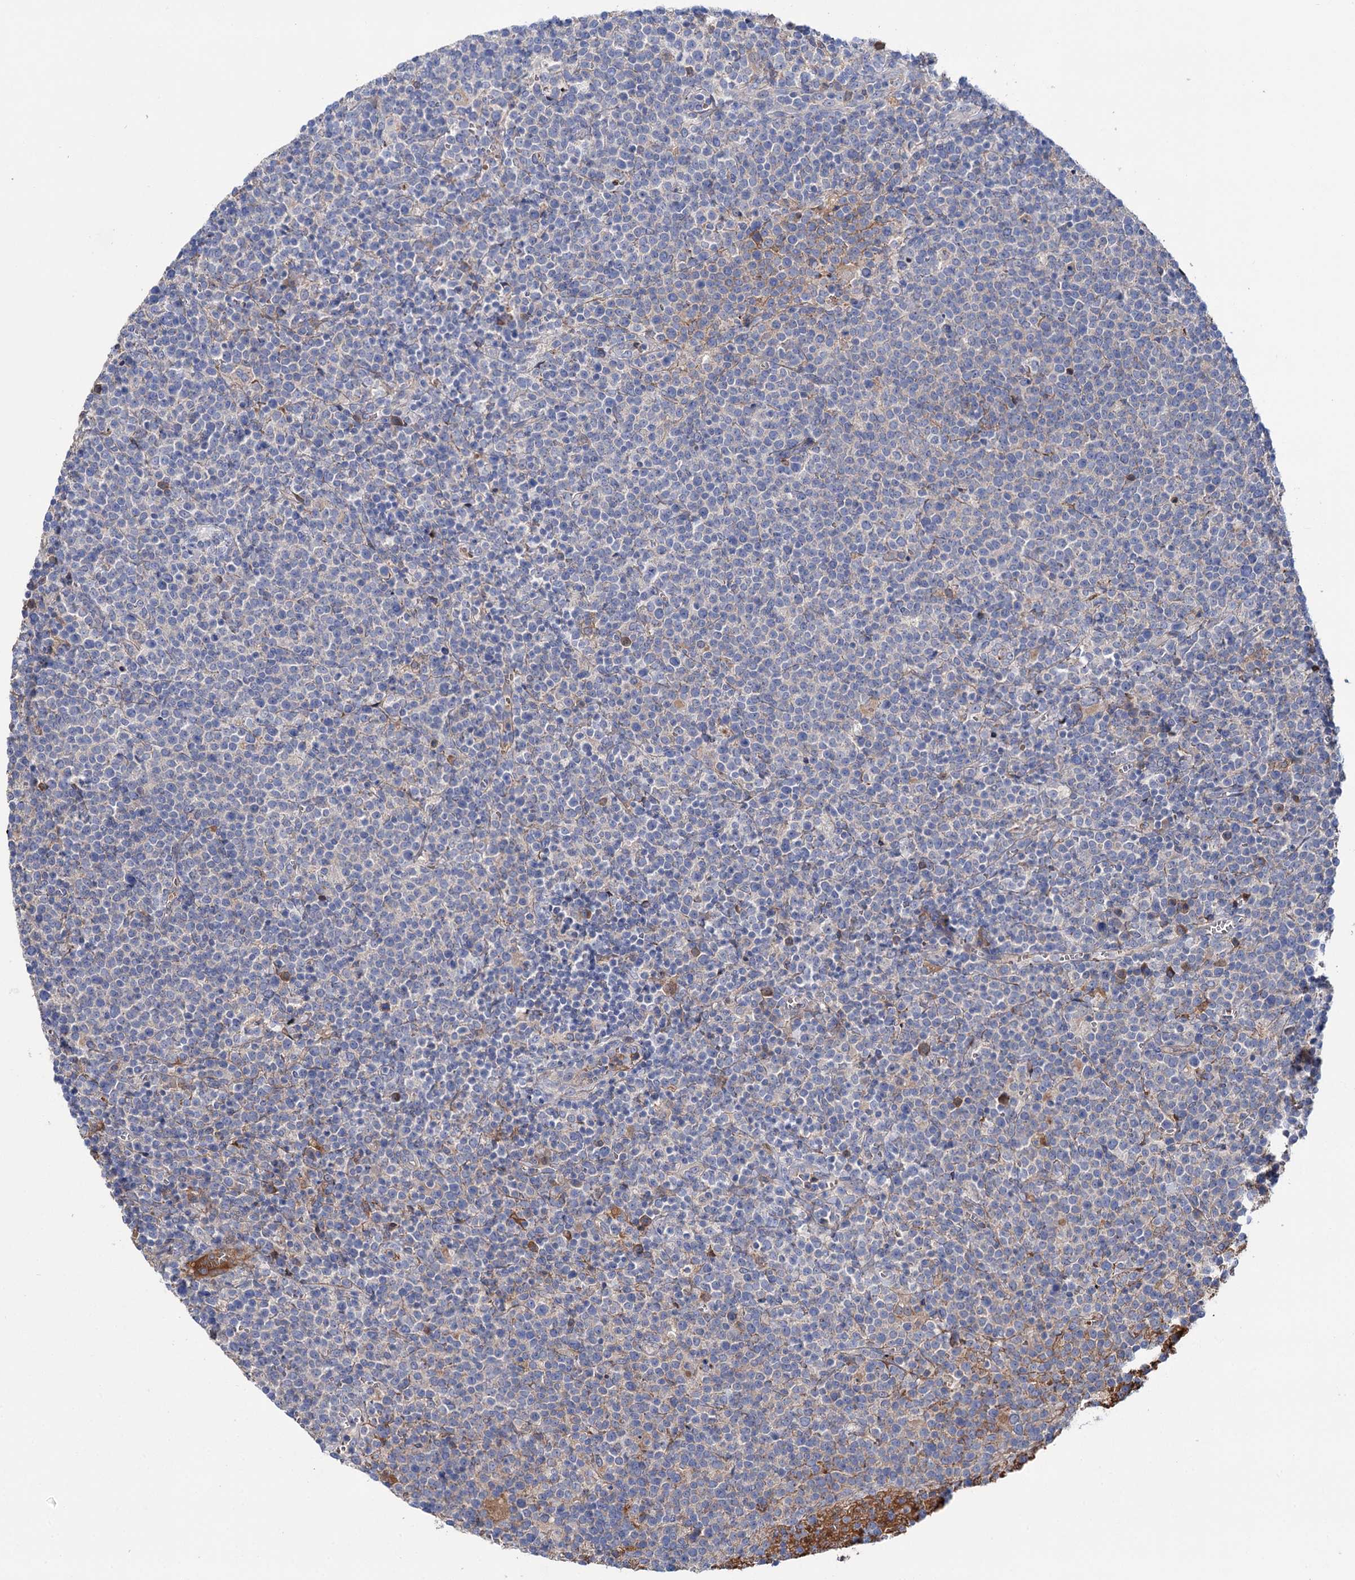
{"staining": {"intensity": "negative", "quantity": "none", "location": "none"}, "tissue": "lymphoma", "cell_type": "Tumor cells", "image_type": "cancer", "snomed": [{"axis": "morphology", "description": "Malignant lymphoma, non-Hodgkin's type, High grade"}, {"axis": "topography", "description": "Lymph node"}], "caption": "There is no significant expression in tumor cells of malignant lymphoma, non-Hodgkin's type (high-grade).", "gene": "PPP1R32", "patient": {"sex": "male", "age": 61}}